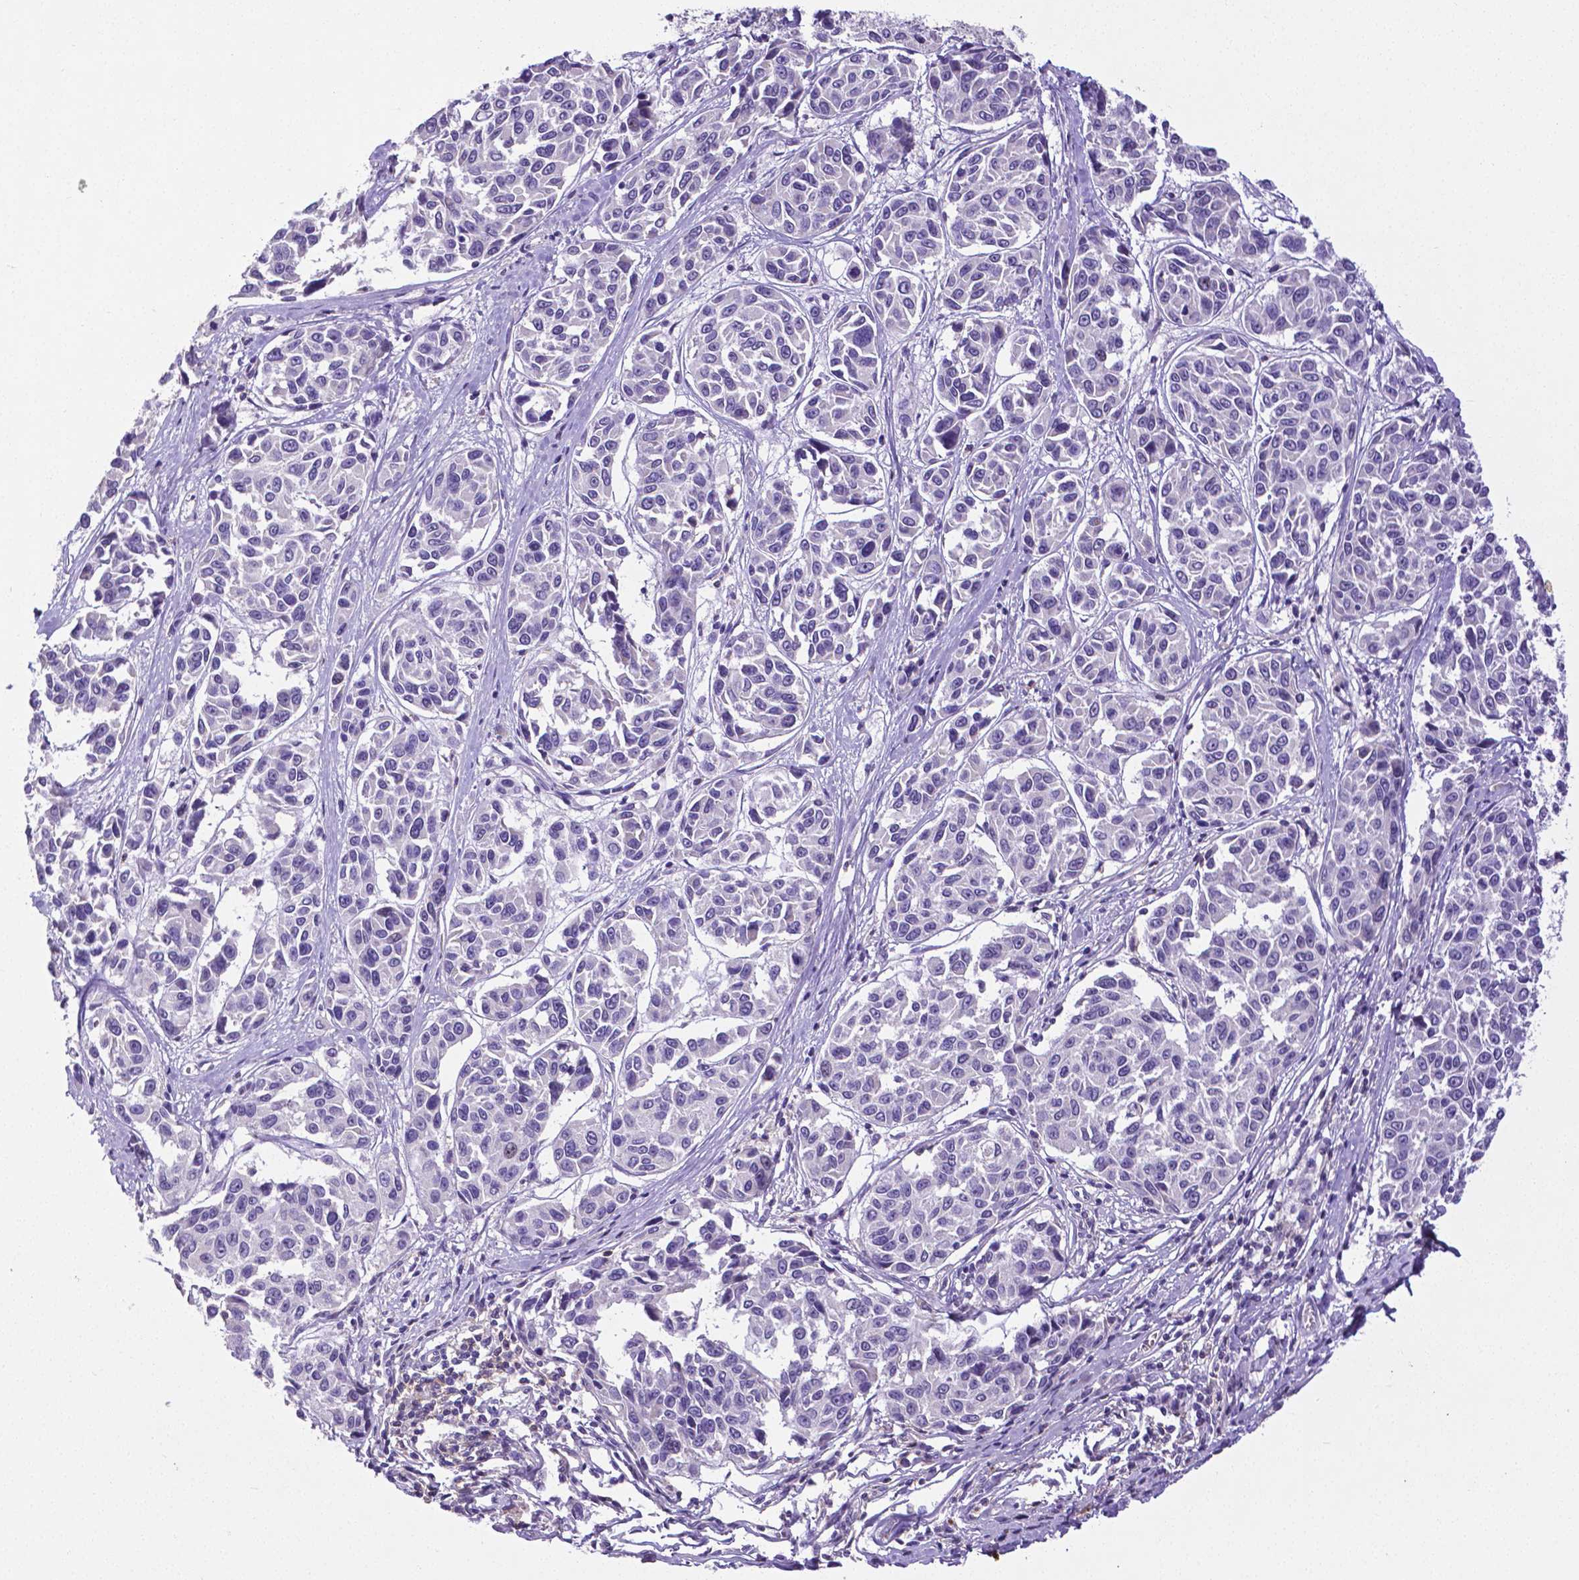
{"staining": {"intensity": "negative", "quantity": "none", "location": "none"}, "tissue": "melanoma", "cell_type": "Tumor cells", "image_type": "cancer", "snomed": [{"axis": "morphology", "description": "Malignant melanoma, NOS"}, {"axis": "topography", "description": "Skin"}], "caption": "Melanoma was stained to show a protein in brown. There is no significant staining in tumor cells.", "gene": "CD4", "patient": {"sex": "female", "age": 66}}